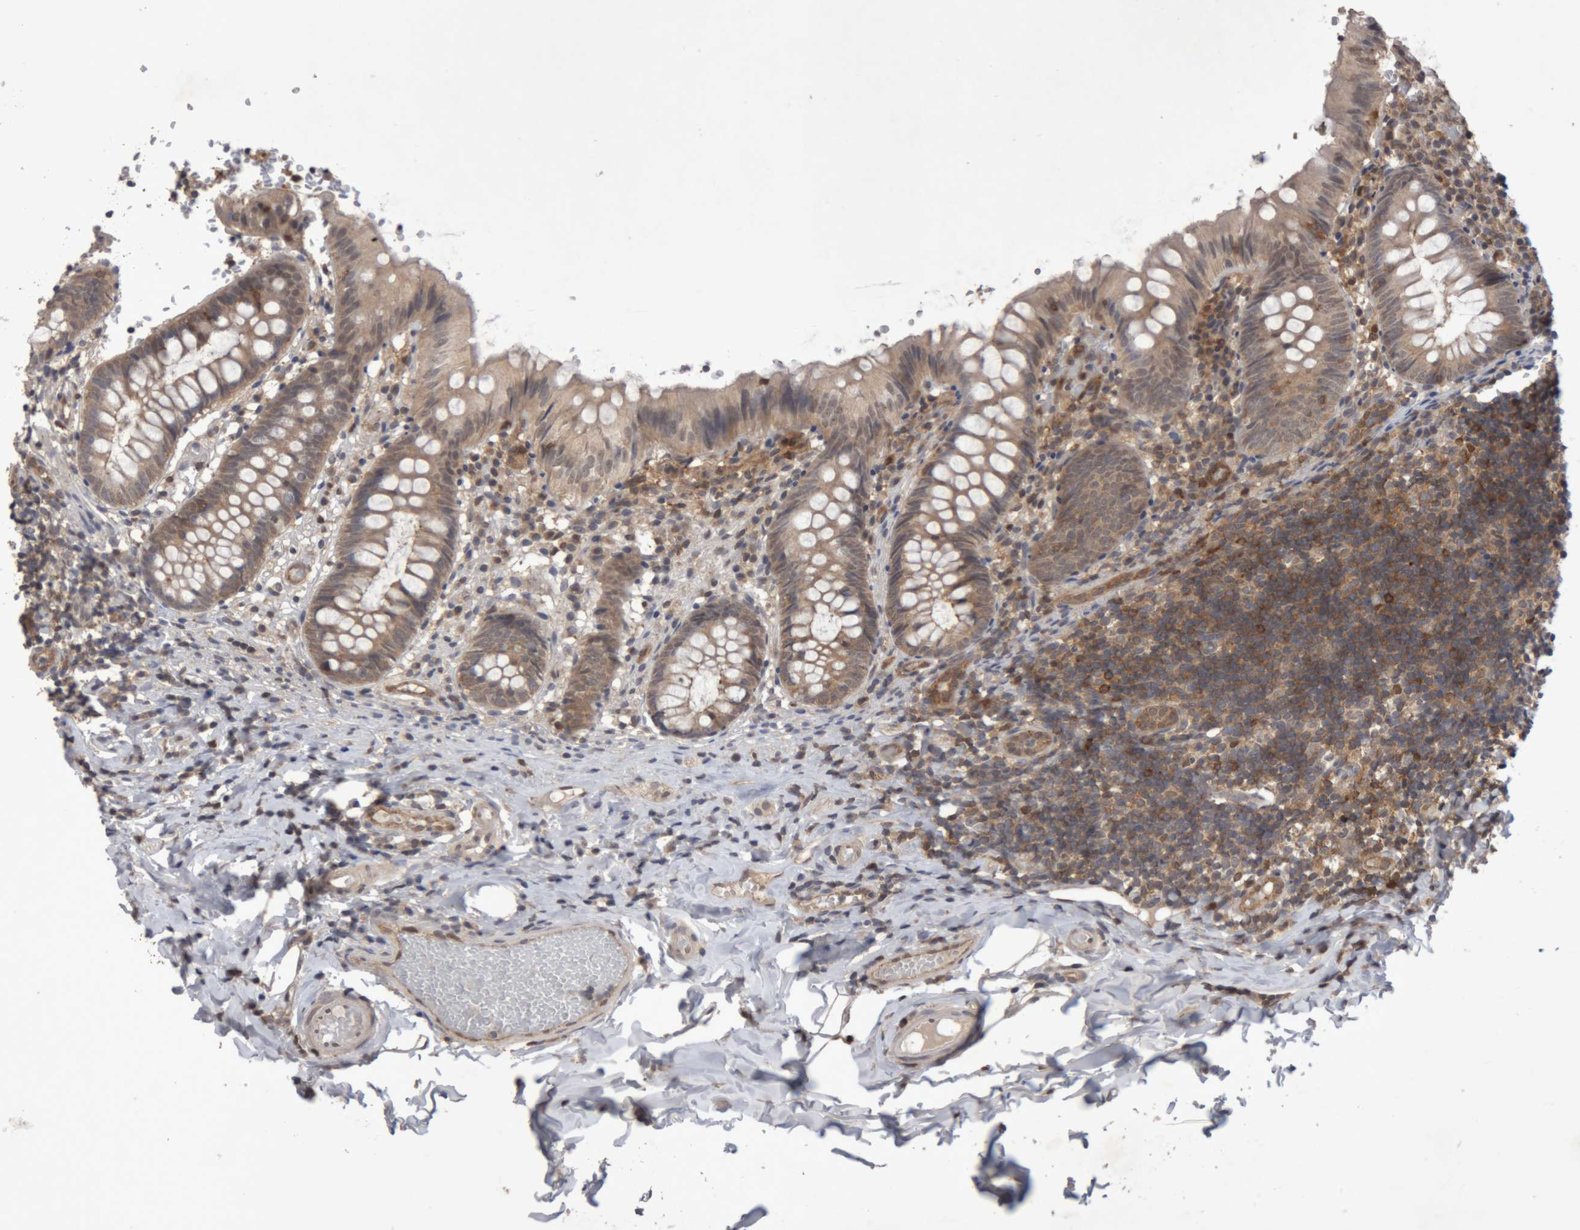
{"staining": {"intensity": "weak", "quantity": "<25%", "location": "cytoplasmic/membranous"}, "tissue": "appendix", "cell_type": "Glandular cells", "image_type": "normal", "snomed": [{"axis": "morphology", "description": "Normal tissue, NOS"}, {"axis": "topography", "description": "Appendix"}], "caption": "Glandular cells show no significant expression in benign appendix.", "gene": "NFATC2", "patient": {"sex": "male", "age": 8}}